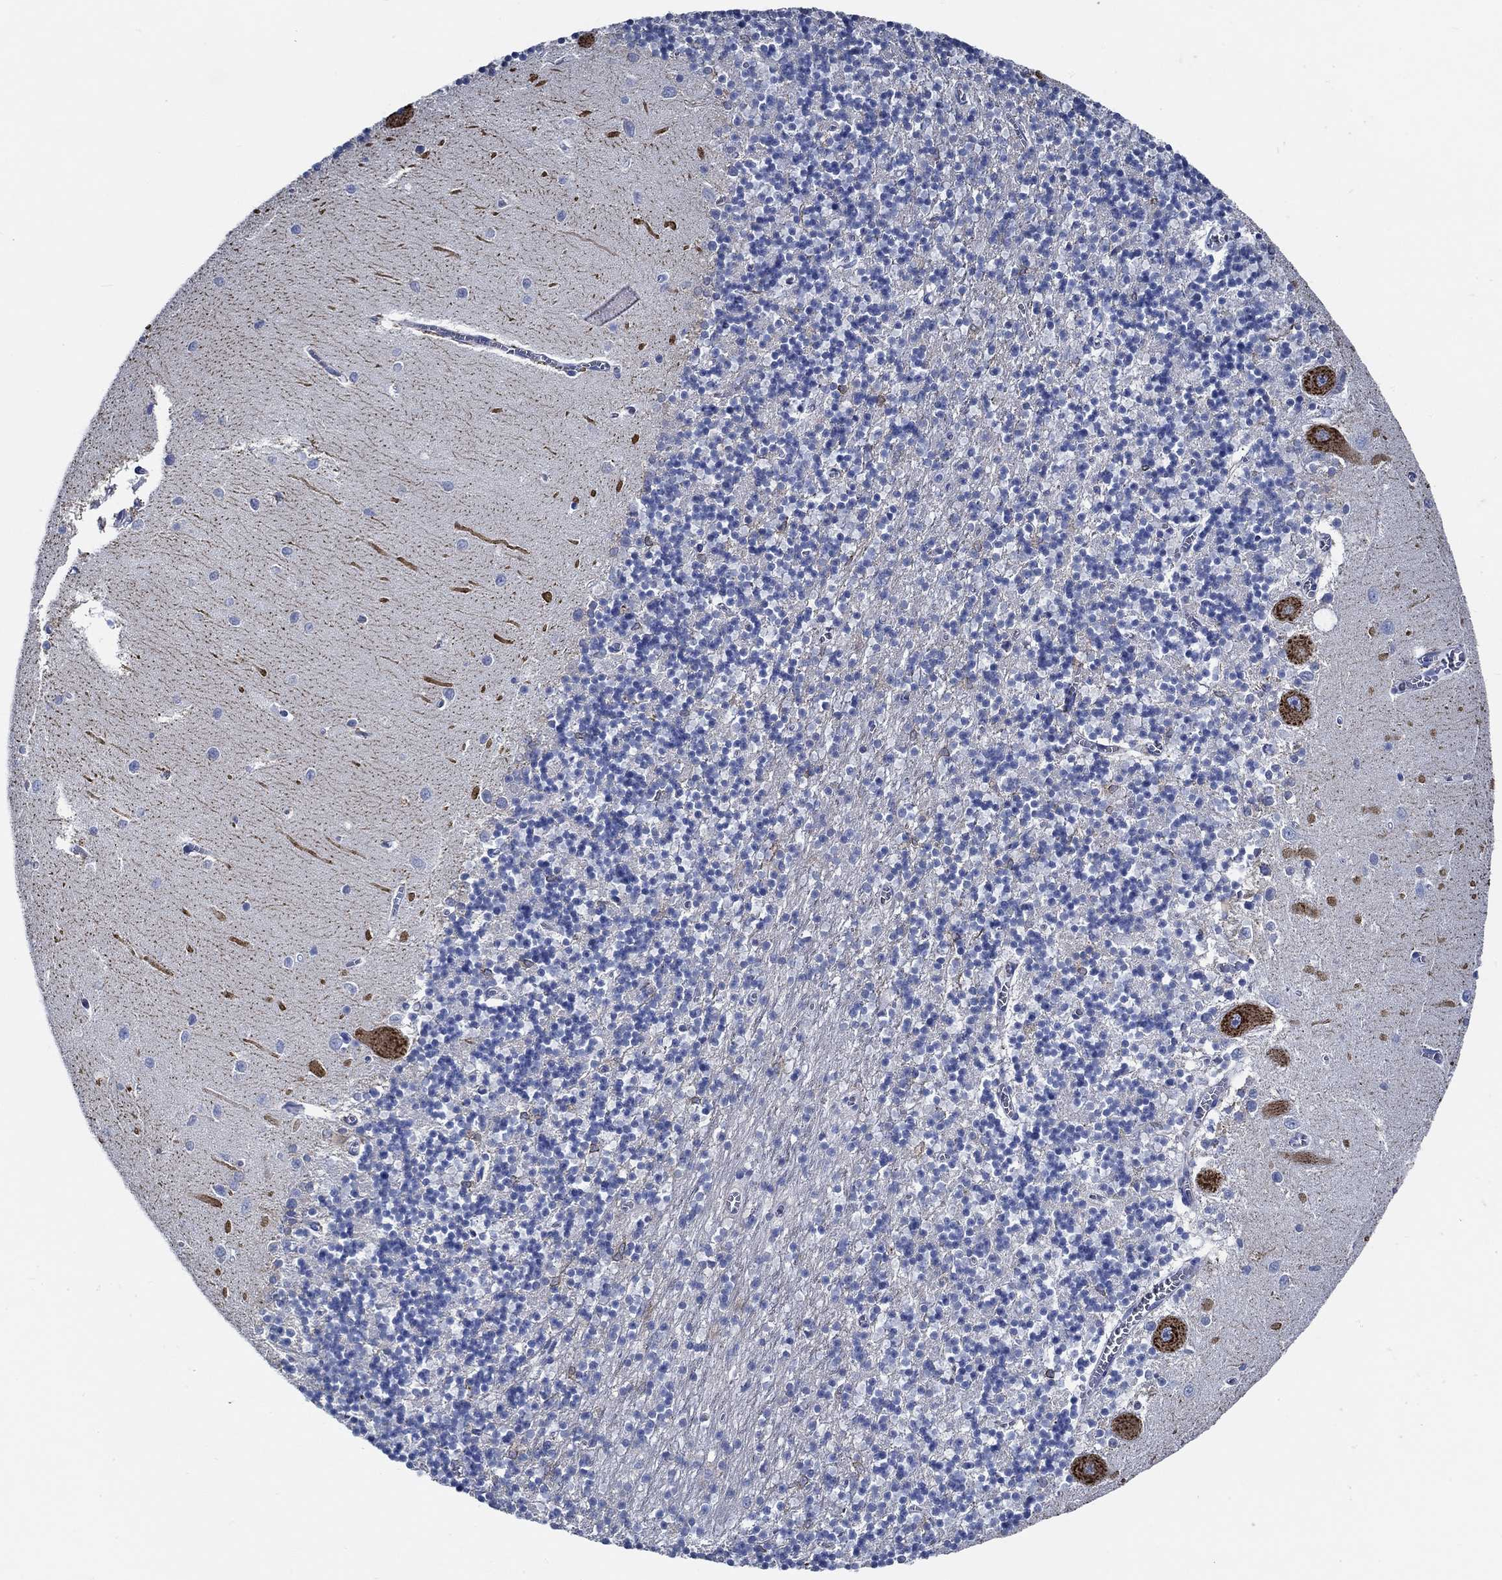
{"staining": {"intensity": "negative", "quantity": "none", "location": "none"}, "tissue": "cerebellum", "cell_type": "Cells in granular layer", "image_type": "normal", "snomed": [{"axis": "morphology", "description": "Normal tissue, NOS"}, {"axis": "topography", "description": "Cerebellum"}], "caption": "High magnification brightfield microscopy of normal cerebellum stained with DAB (brown) and counterstained with hematoxylin (blue): cells in granular layer show no significant expression. Brightfield microscopy of immunohistochemistry stained with DAB (3,3'-diaminobenzidine) (brown) and hematoxylin (blue), captured at high magnification.", "gene": "HECW2", "patient": {"sex": "female", "age": 64}}